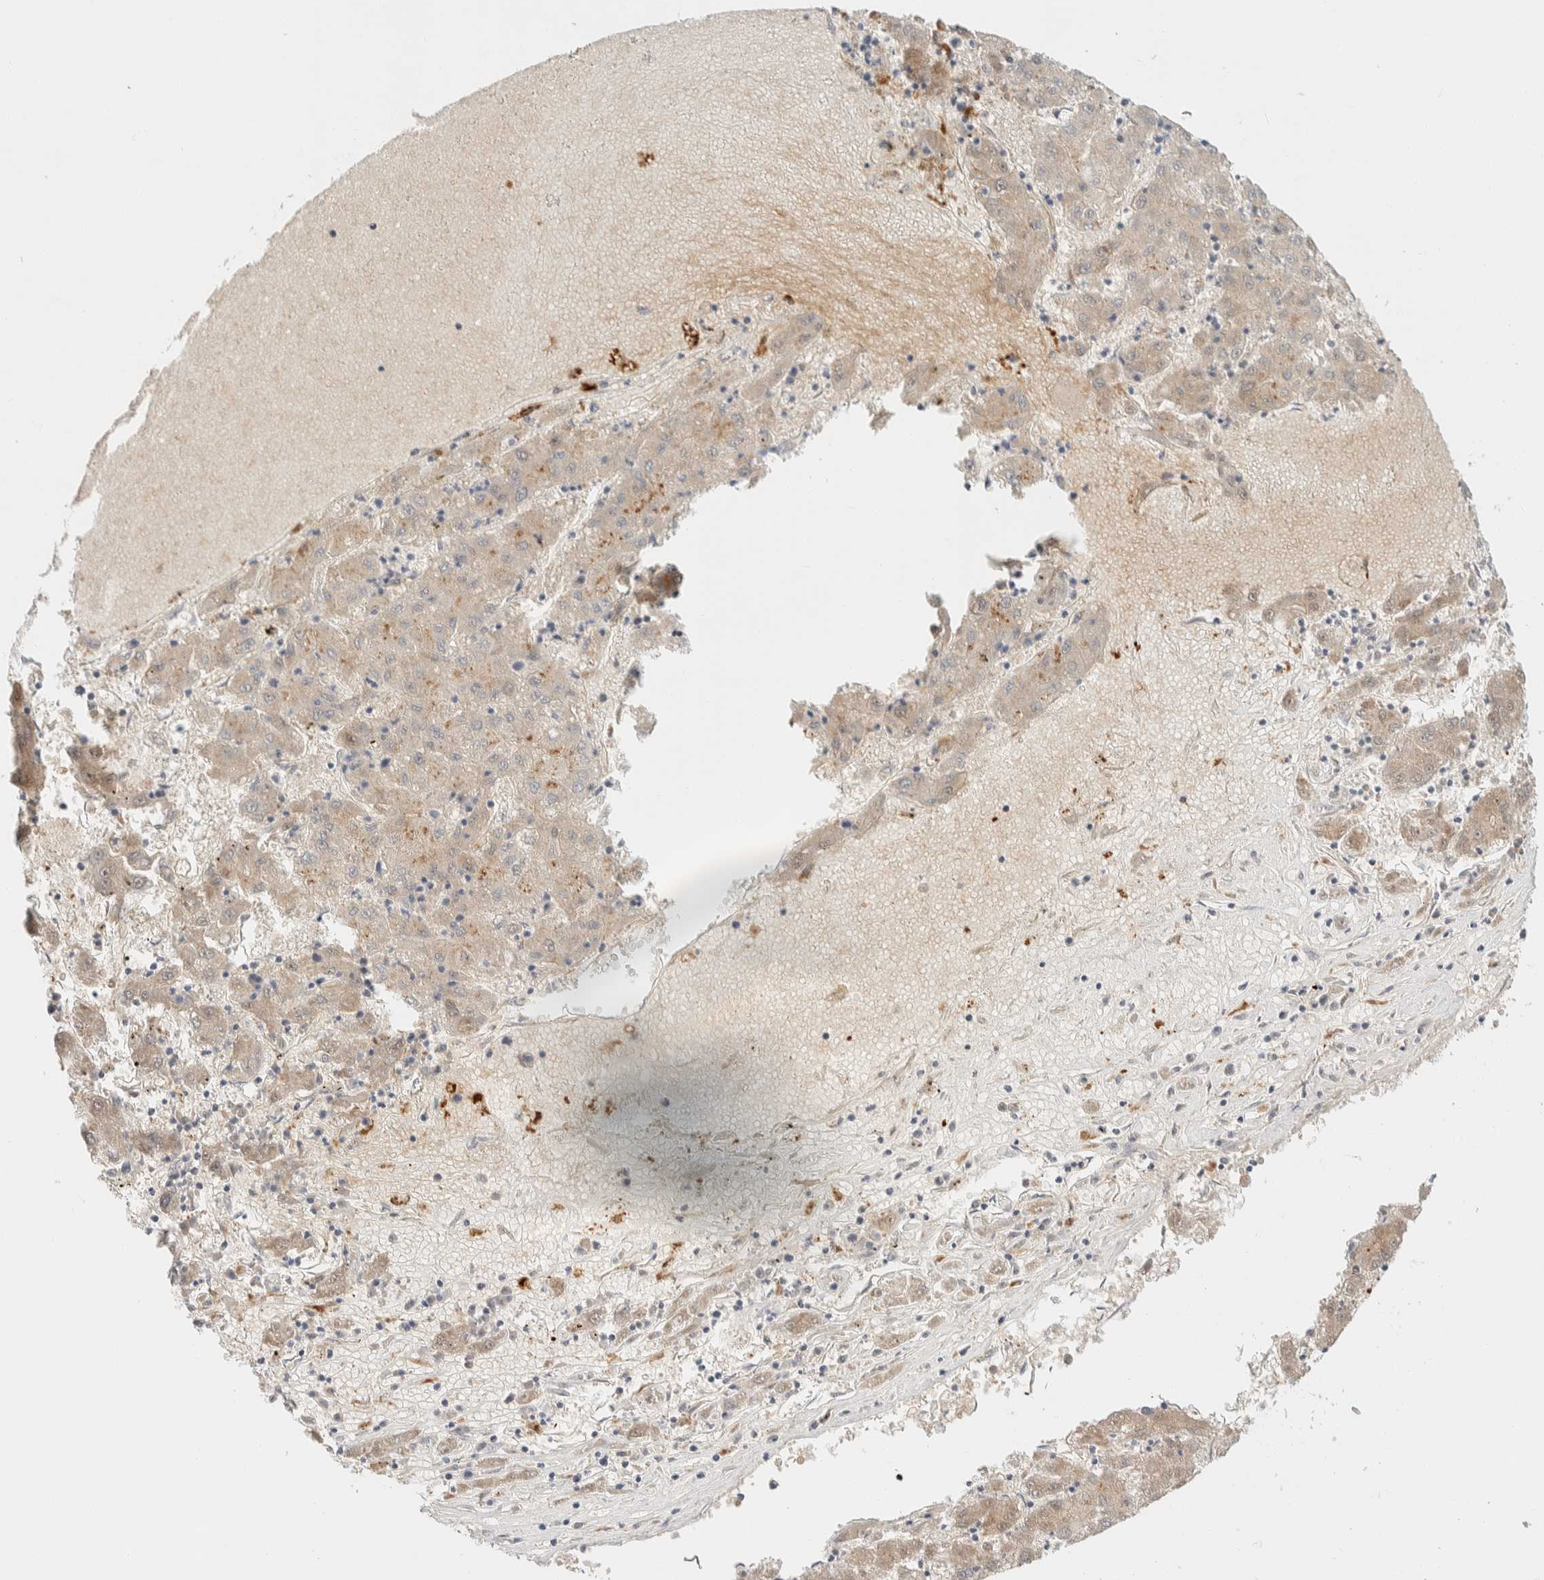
{"staining": {"intensity": "weak", "quantity": ">75%", "location": "cytoplasmic/membranous"}, "tissue": "liver cancer", "cell_type": "Tumor cells", "image_type": "cancer", "snomed": [{"axis": "morphology", "description": "Carcinoma, Hepatocellular, NOS"}, {"axis": "topography", "description": "Liver"}], "caption": "Liver cancer (hepatocellular carcinoma) stained for a protein exhibits weak cytoplasmic/membranous positivity in tumor cells. The staining is performed using DAB (3,3'-diaminobenzidine) brown chromogen to label protein expression. The nuclei are counter-stained blue using hematoxylin.", "gene": "GCLM", "patient": {"sex": "male", "age": 72}}